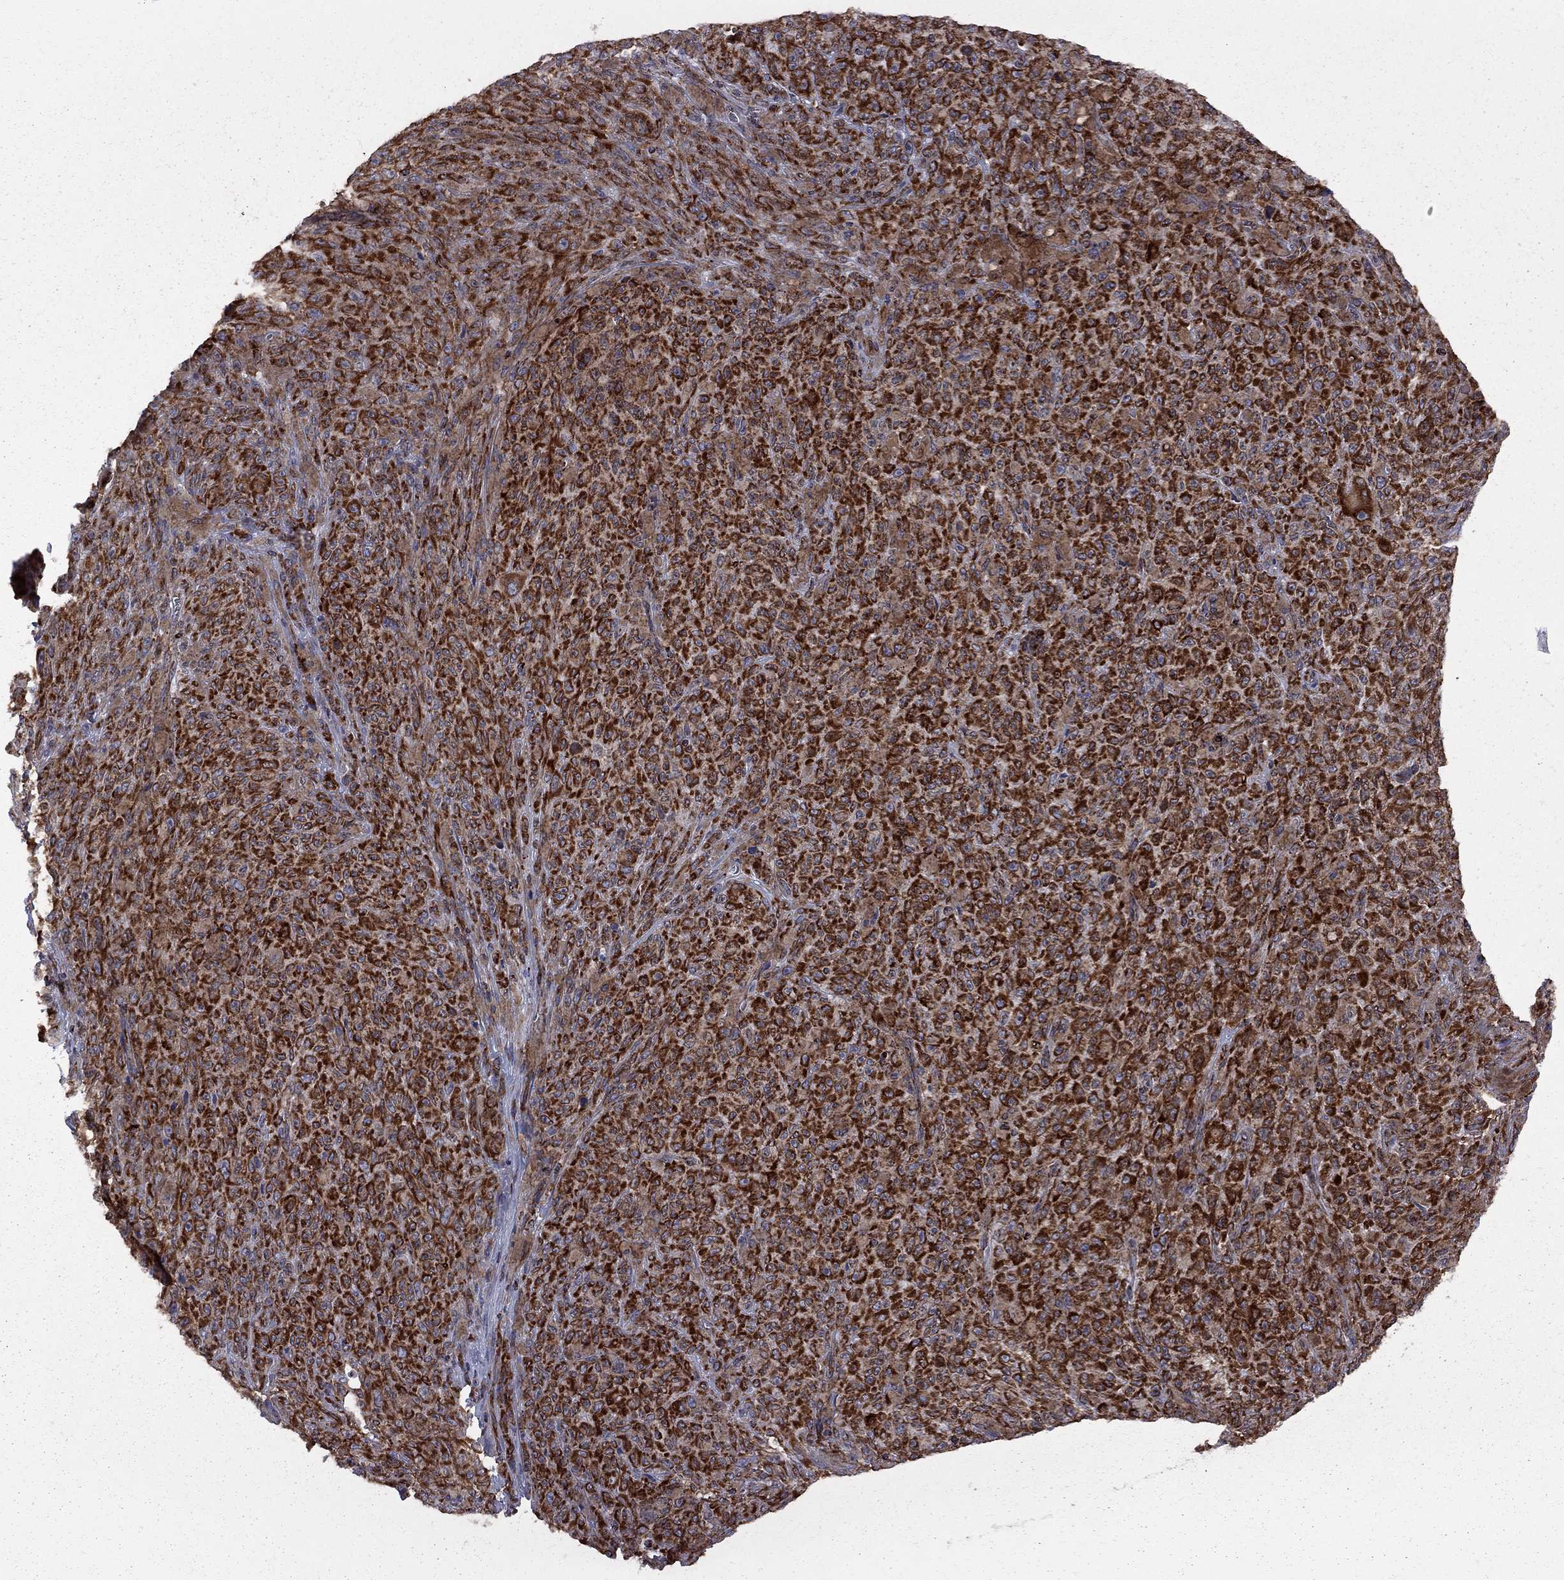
{"staining": {"intensity": "strong", "quantity": ">75%", "location": "cytoplasmic/membranous"}, "tissue": "melanoma", "cell_type": "Tumor cells", "image_type": "cancer", "snomed": [{"axis": "morphology", "description": "Malignant melanoma, NOS"}, {"axis": "topography", "description": "Skin"}], "caption": "Immunohistochemistry (IHC) staining of malignant melanoma, which demonstrates high levels of strong cytoplasmic/membranous staining in about >75% of tumor cells indicating strong cytoplasmic/membranous protein expression. The staining was performed using DAB (3,3'-diaminobenzidine) (brown) for protein detection and nuclei were counterstained in hematoxylin (blue).", "gene": "CLPTM1", "patient": {"sex": "female", "age": 82}}